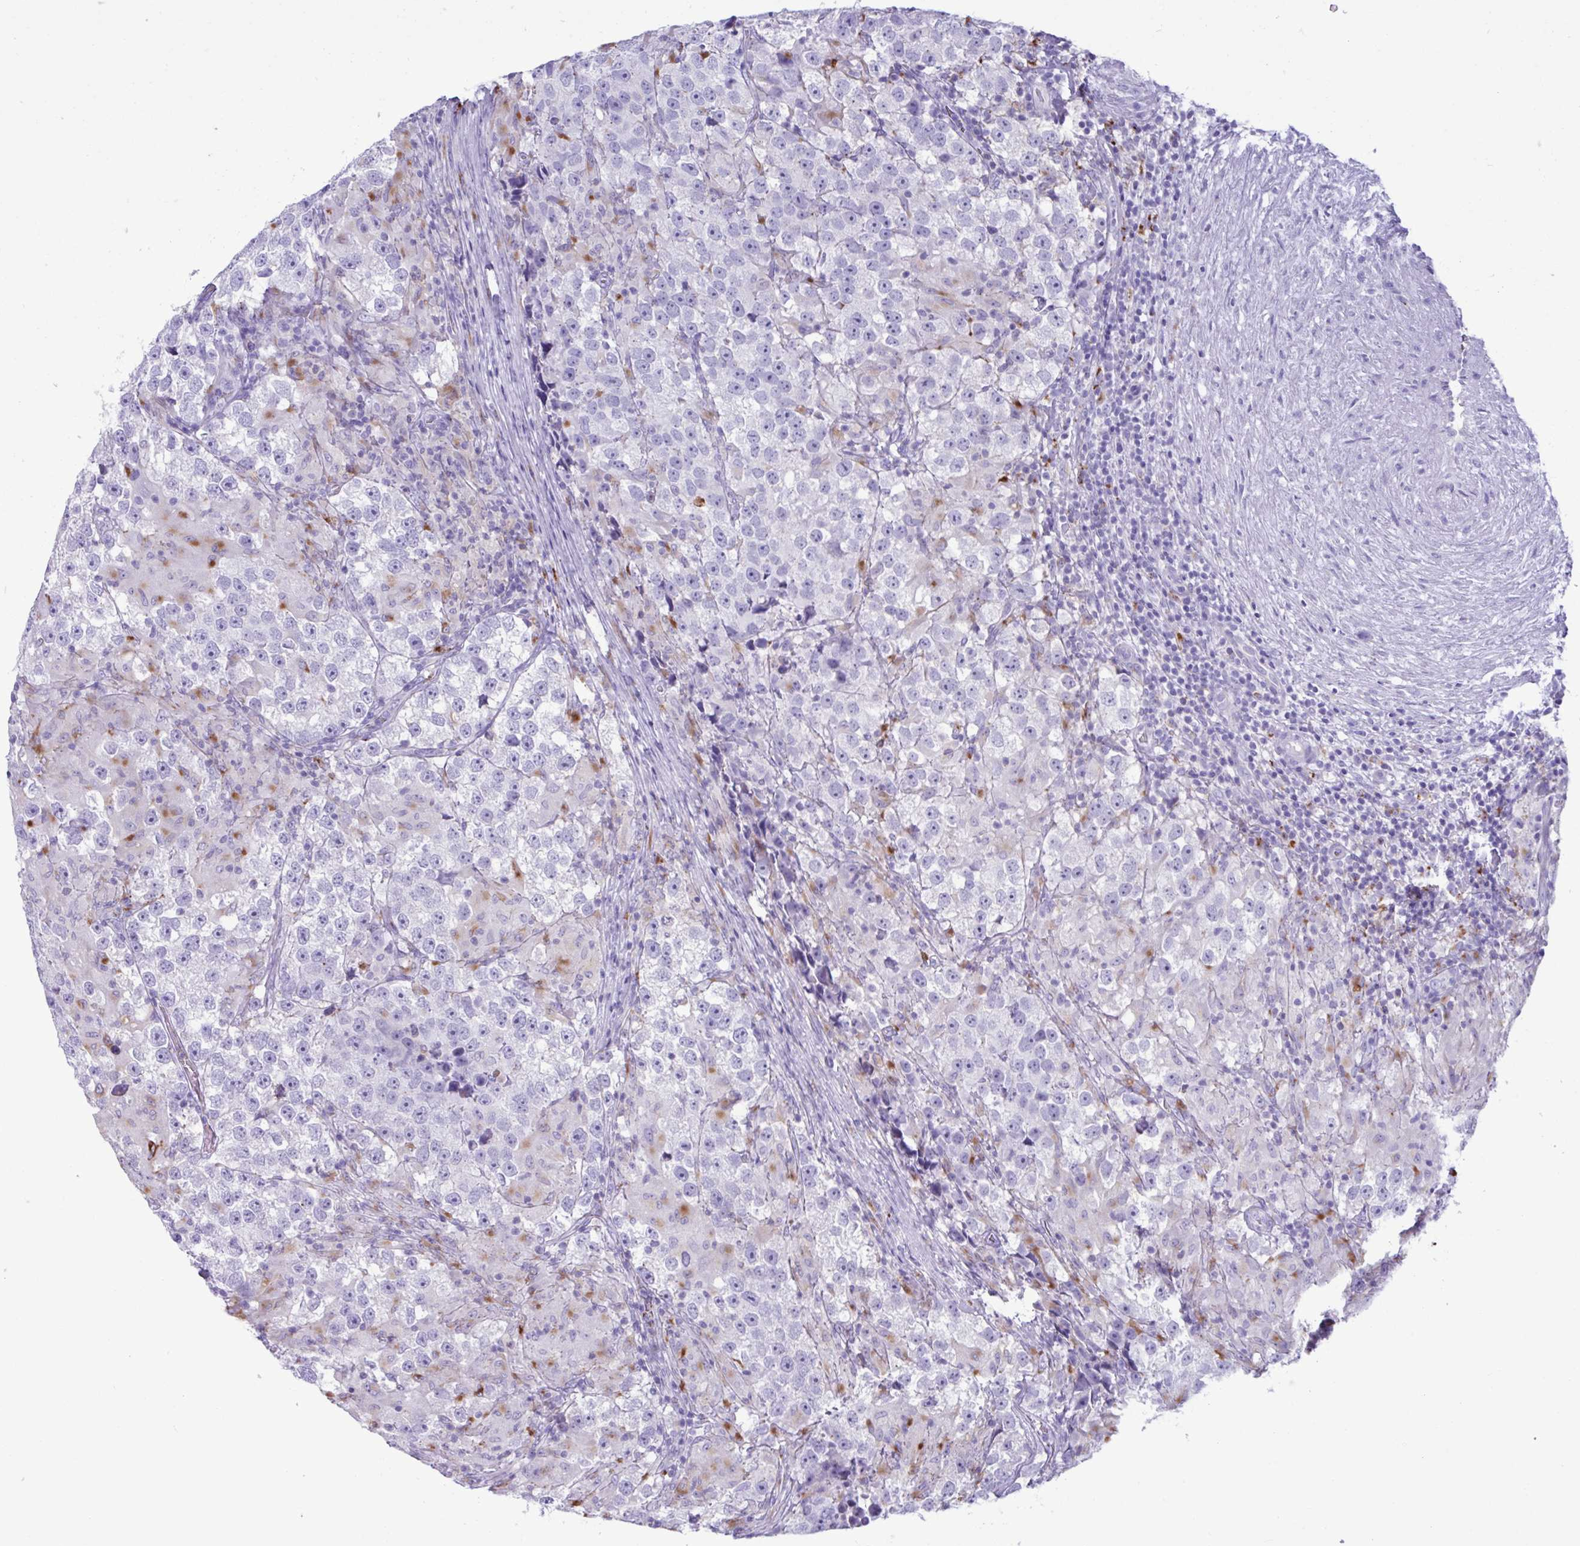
{"staining": {"intensity": "negative", "quantity": "none", "location": "none"}, "tissue": "testis cancer", "cell_type": "Tumor cells", "image_type": "cancer", "snomed": [{"axis": "morphology", "description": "Seminoma, NOS"}, {"axis": "topography", "description": "Testis"}], "caption": "Tumor cells show no significant staining in testis cancer. The staining is performed using DAB brown chromogen with nuclei counter-stained in using hematoxylin.", "gene": "XCL1", "patient": {"sex": "male", "age": 46}}